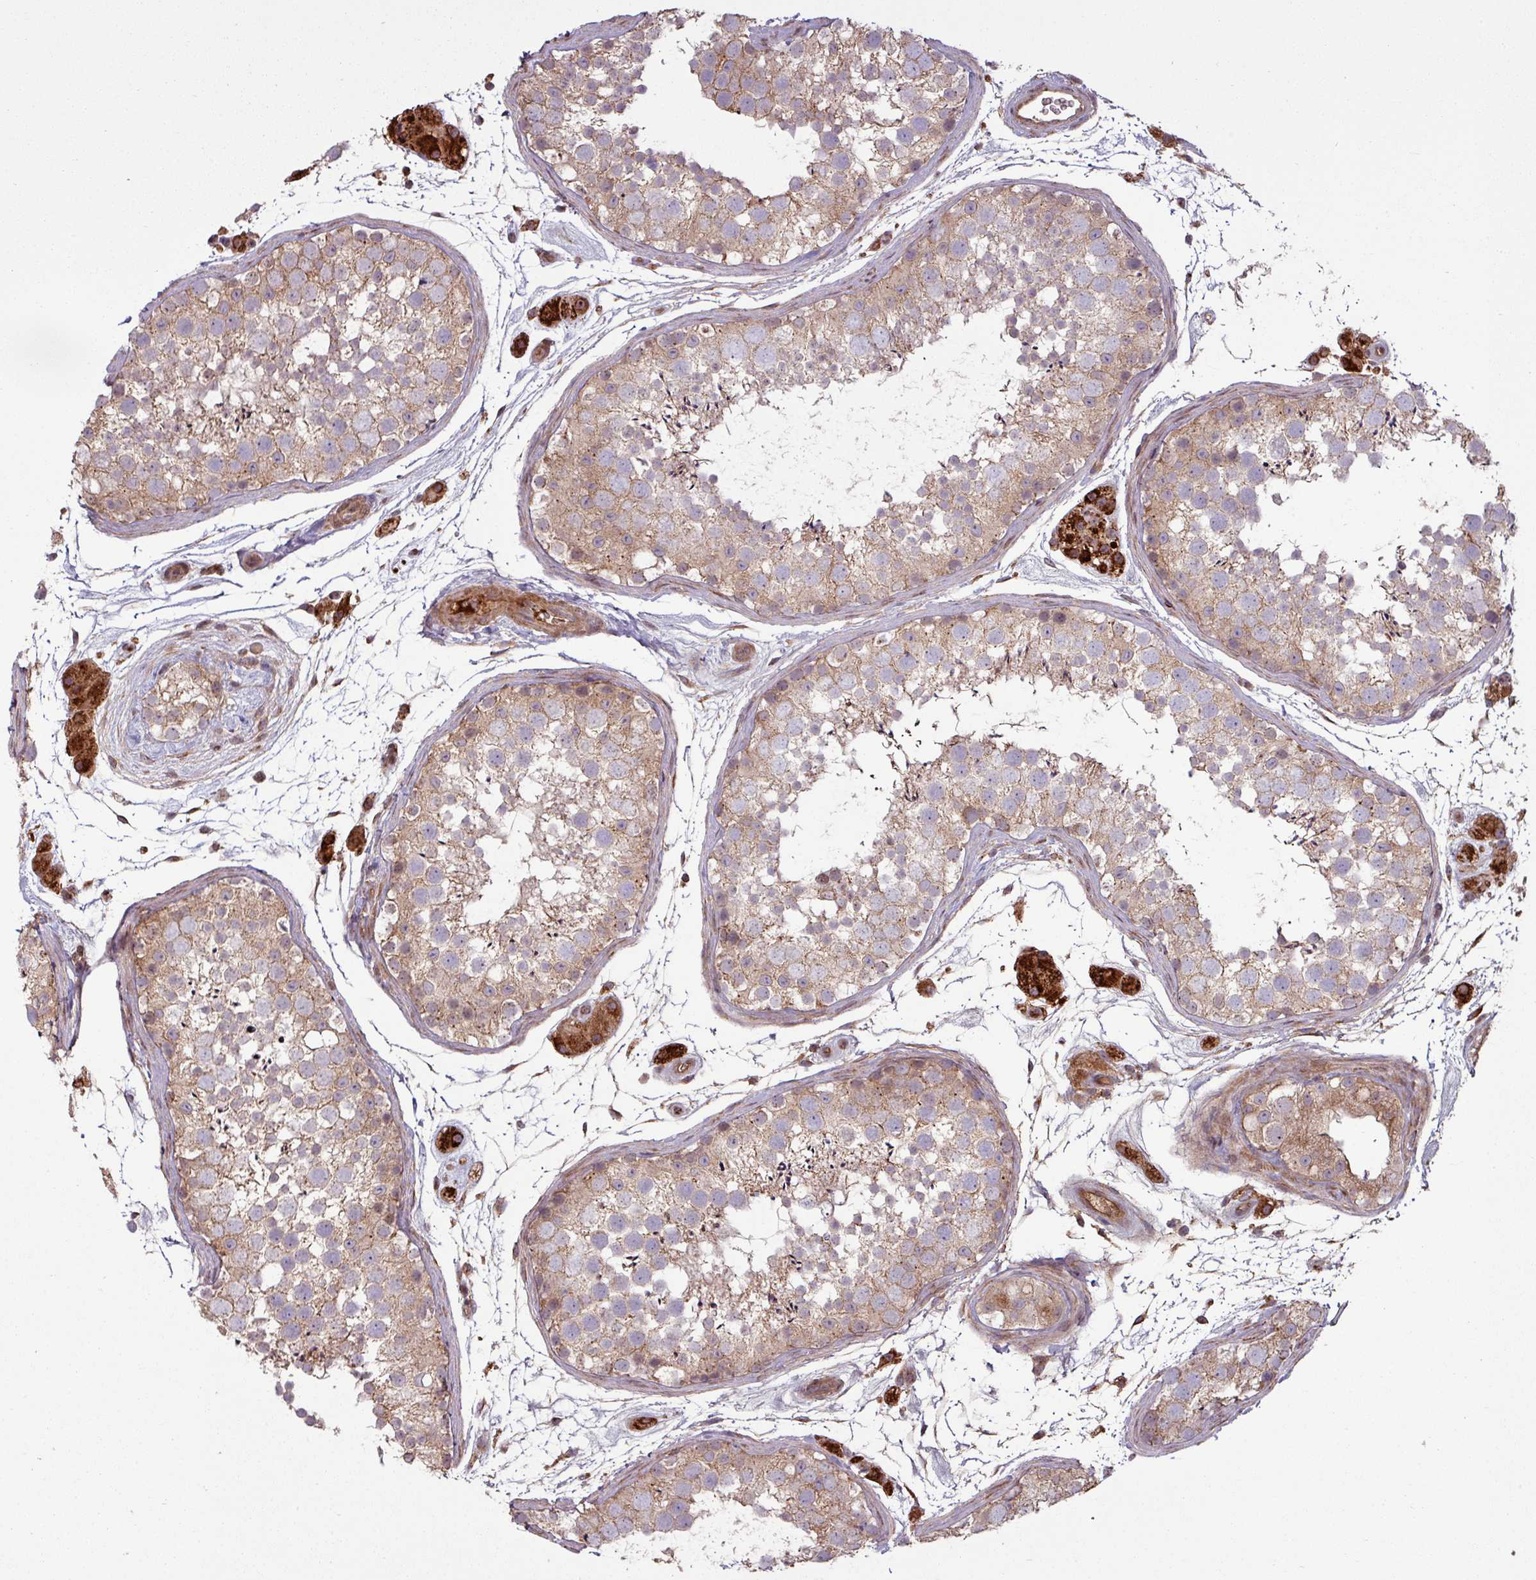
{"staining": {"intensity": "weak", "quantity": ">75%", "location": "cytoplasmic/membranous"}, "tissue": "testis", "cell_type": "Cells in seminiferous ducts", "image_type": "normal", "snomed": [{"axis": "morphology", "description": "Normal tissue, NOS"}, {"axis": "topography", "description": "Testis"}], "caption": "A high-resolution histopathology image shows IHC staining of unremarkable testis, which demonstrates weak cytoplasmic/membranous expression in approximately >75% of cells in seminiferous ducts.", "gene": "SNRNP25", "patient": {"sex": "male", "age": 41}}